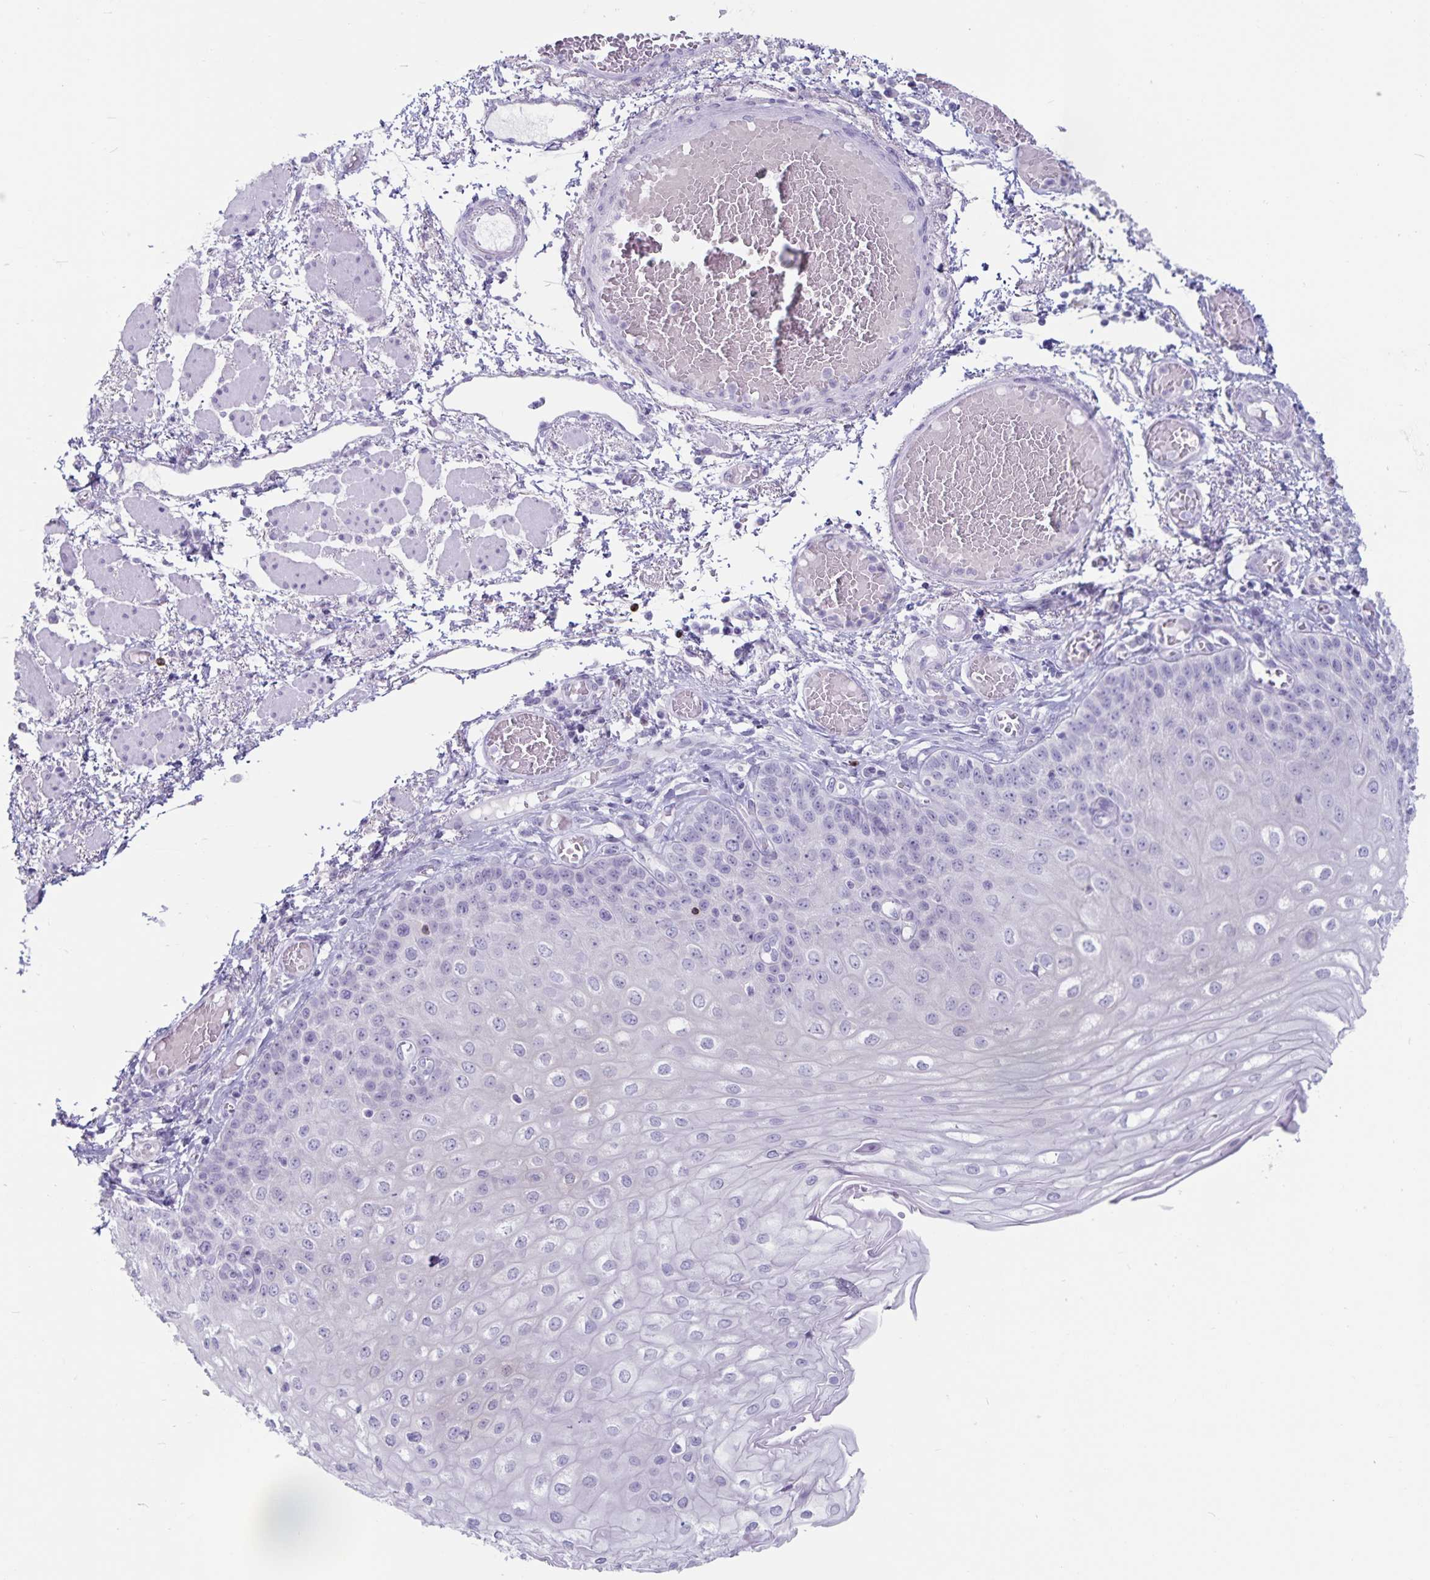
{"staining": {"intensity": "negative", "quantity": "none", "location": "none"}, "tissue": "esophagus", "cell_type": "Squamous epithelial cells", "image_type": "normal", "snomed": [{"axis": "morphology", "description": "Normal tissue, NOS"}, {"axis": "morphology", "description": "Adenocarcinoma, NOS"}, {"axis": "topography", "description": "Esophagus"}], "caption": "This is an immunohistochemistry (IHC) micrograph of unremarkable esophagus. There is no positivity in squamous epithelial cells.", "gene": "GNLY", "patient": {"sex": "male", "age": 81}}